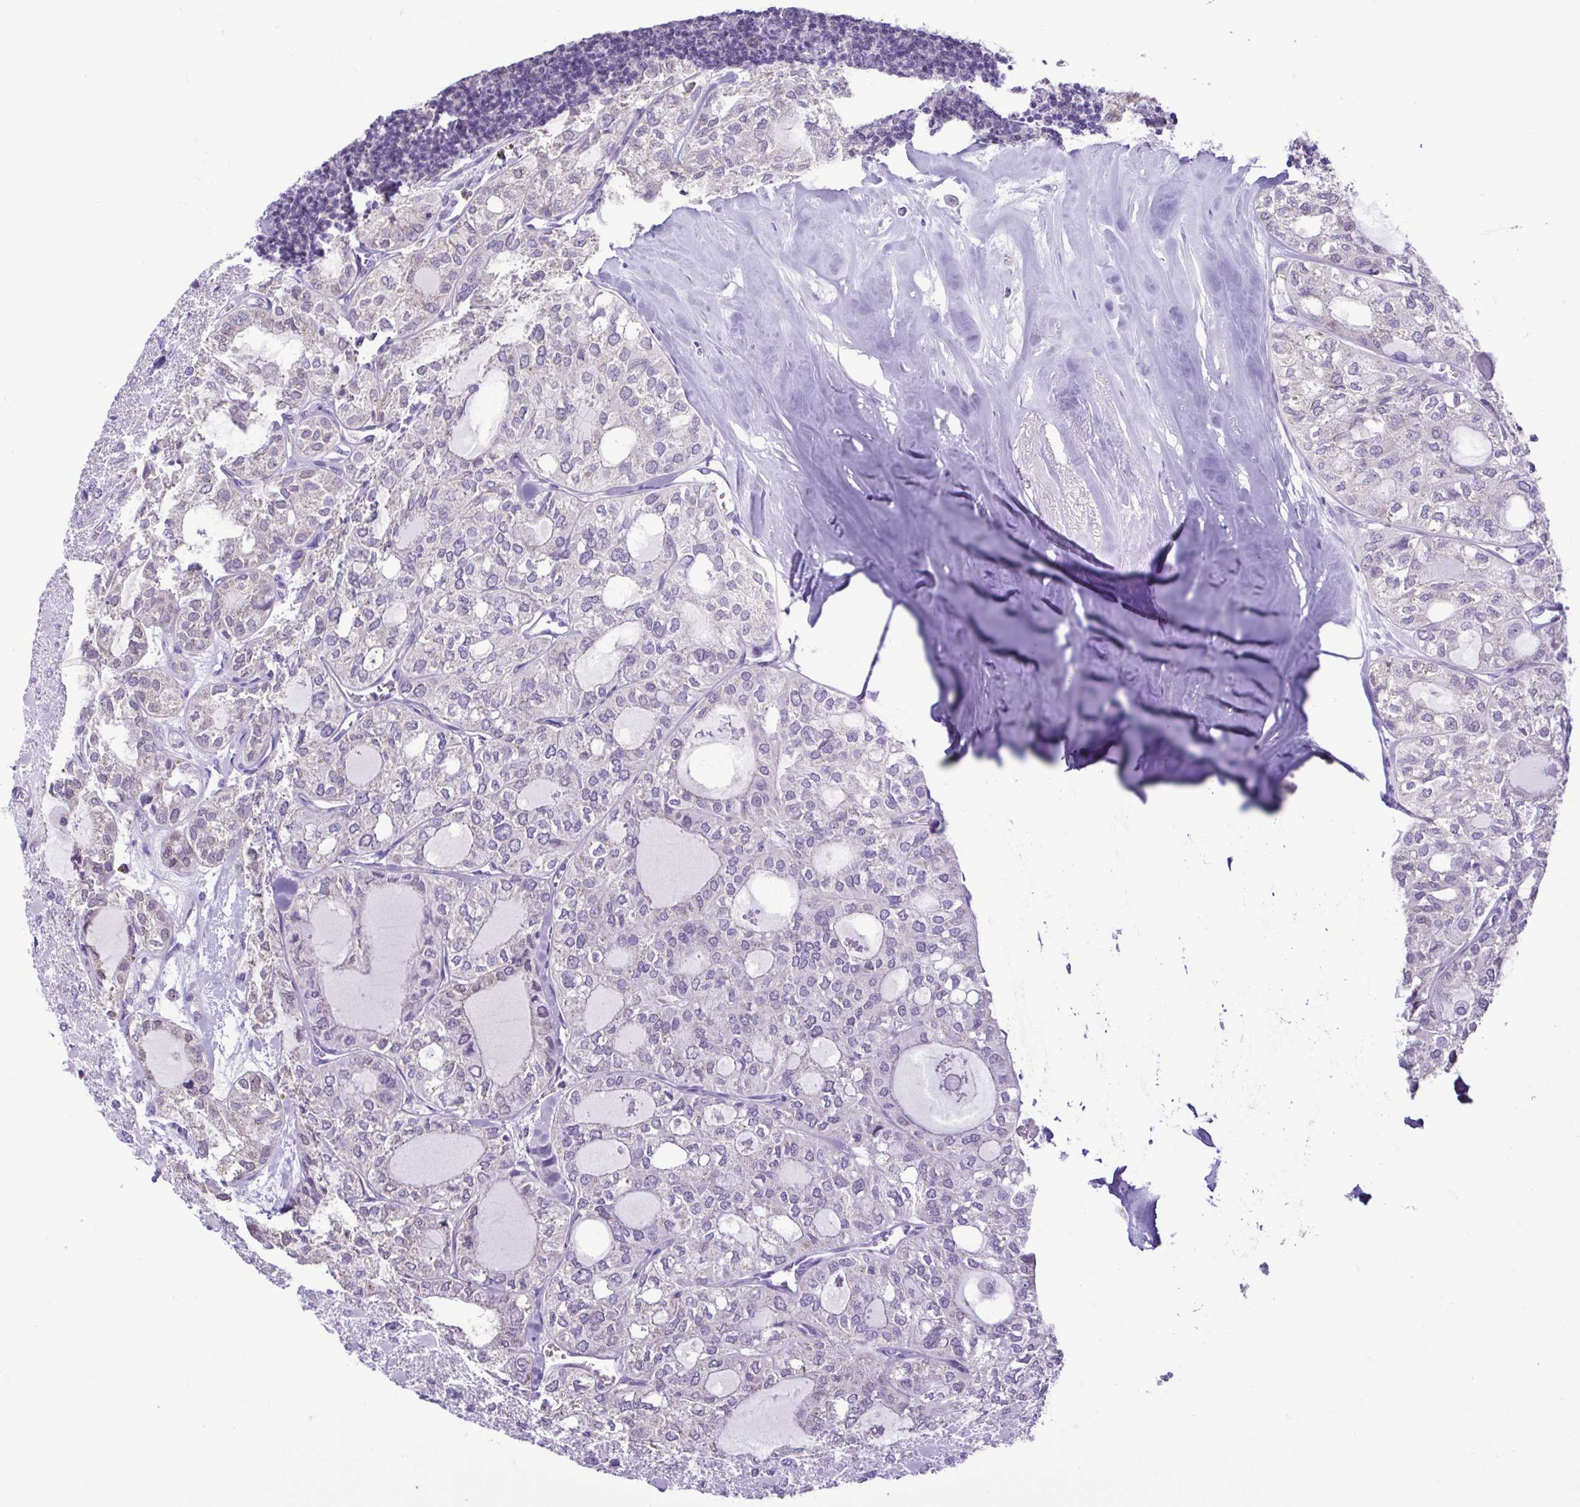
{"staining": {"intensity": "negative", "quantity": "none", "location": "none"}, "tissue": "thyroid cancer", "cell_type": "Tumor cells", "image_type": "cancer", "snomed": [{"axis": "morphology", "description": "Follicular adenoma carcinoma, NOS"}, {"axis": "topography", "description": "Thyroid gland"}], "caption": "A photomicrograph of thyroid cancer stained for a protein shows no brown staining in tumor cells.", "gene": "CBY2", "patient": {"sex": "male", "age": 75}}